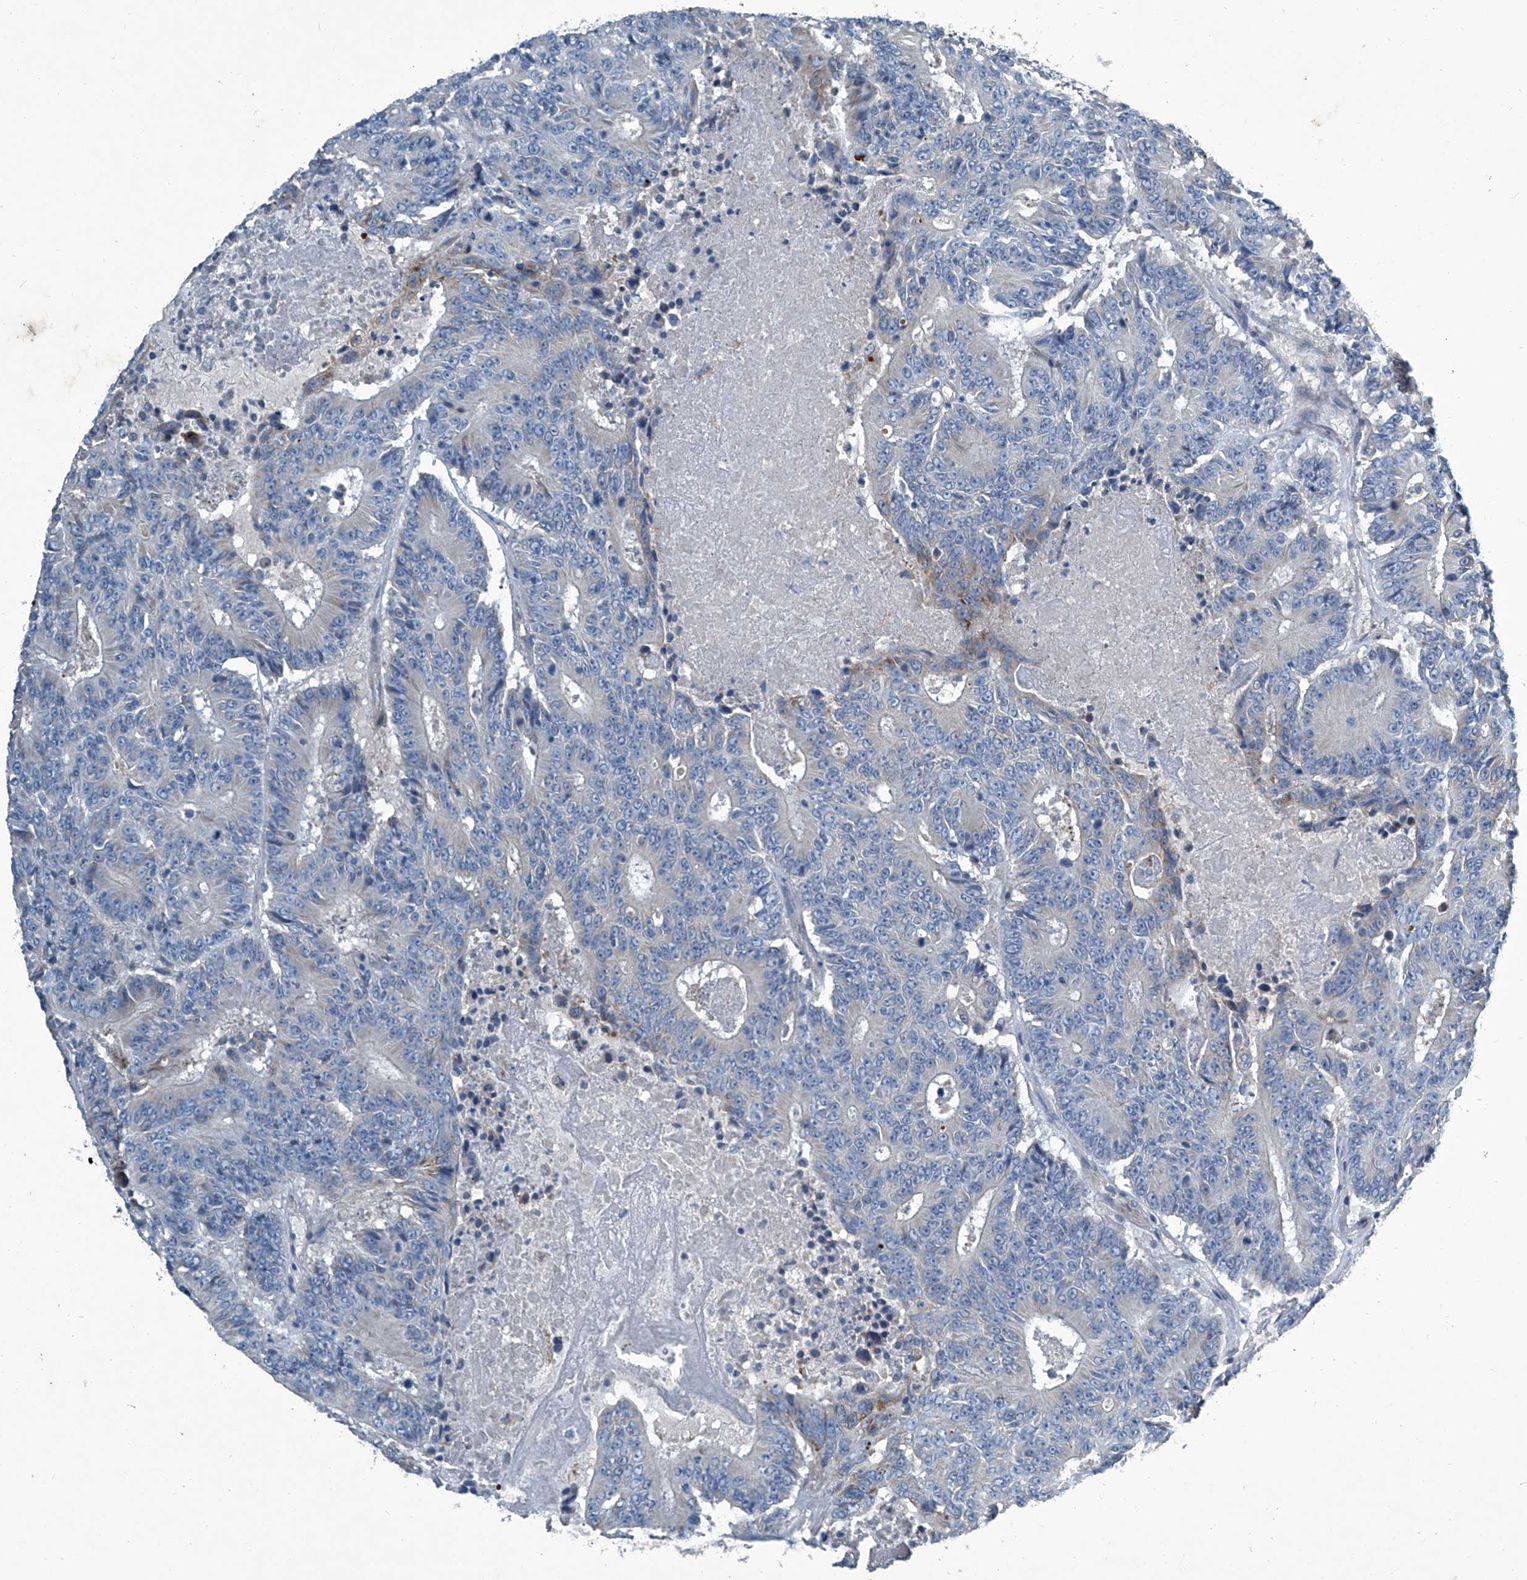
{"staining": {"intensity": "negative", "quantity": "none", "location": "none"}, "tissue": "colorectal cancer", "cell_type": "Tumor cells", "image_type": "cancer", "snomed": [{"axis": "morphology", "description": "Adenocarcinoma, NOS"}, {"axis": "topography", "description": "Colon"}], "caption": "Immunohistochemistry (IHC) of human colorectal adenocarcinoma demonstrates no expression in tumor cells. (Immunohistochemistry, brightfield microscopy, high magnification).", "gene": "SLC26A11", "patient": {"sex": "male", "age": 83}}